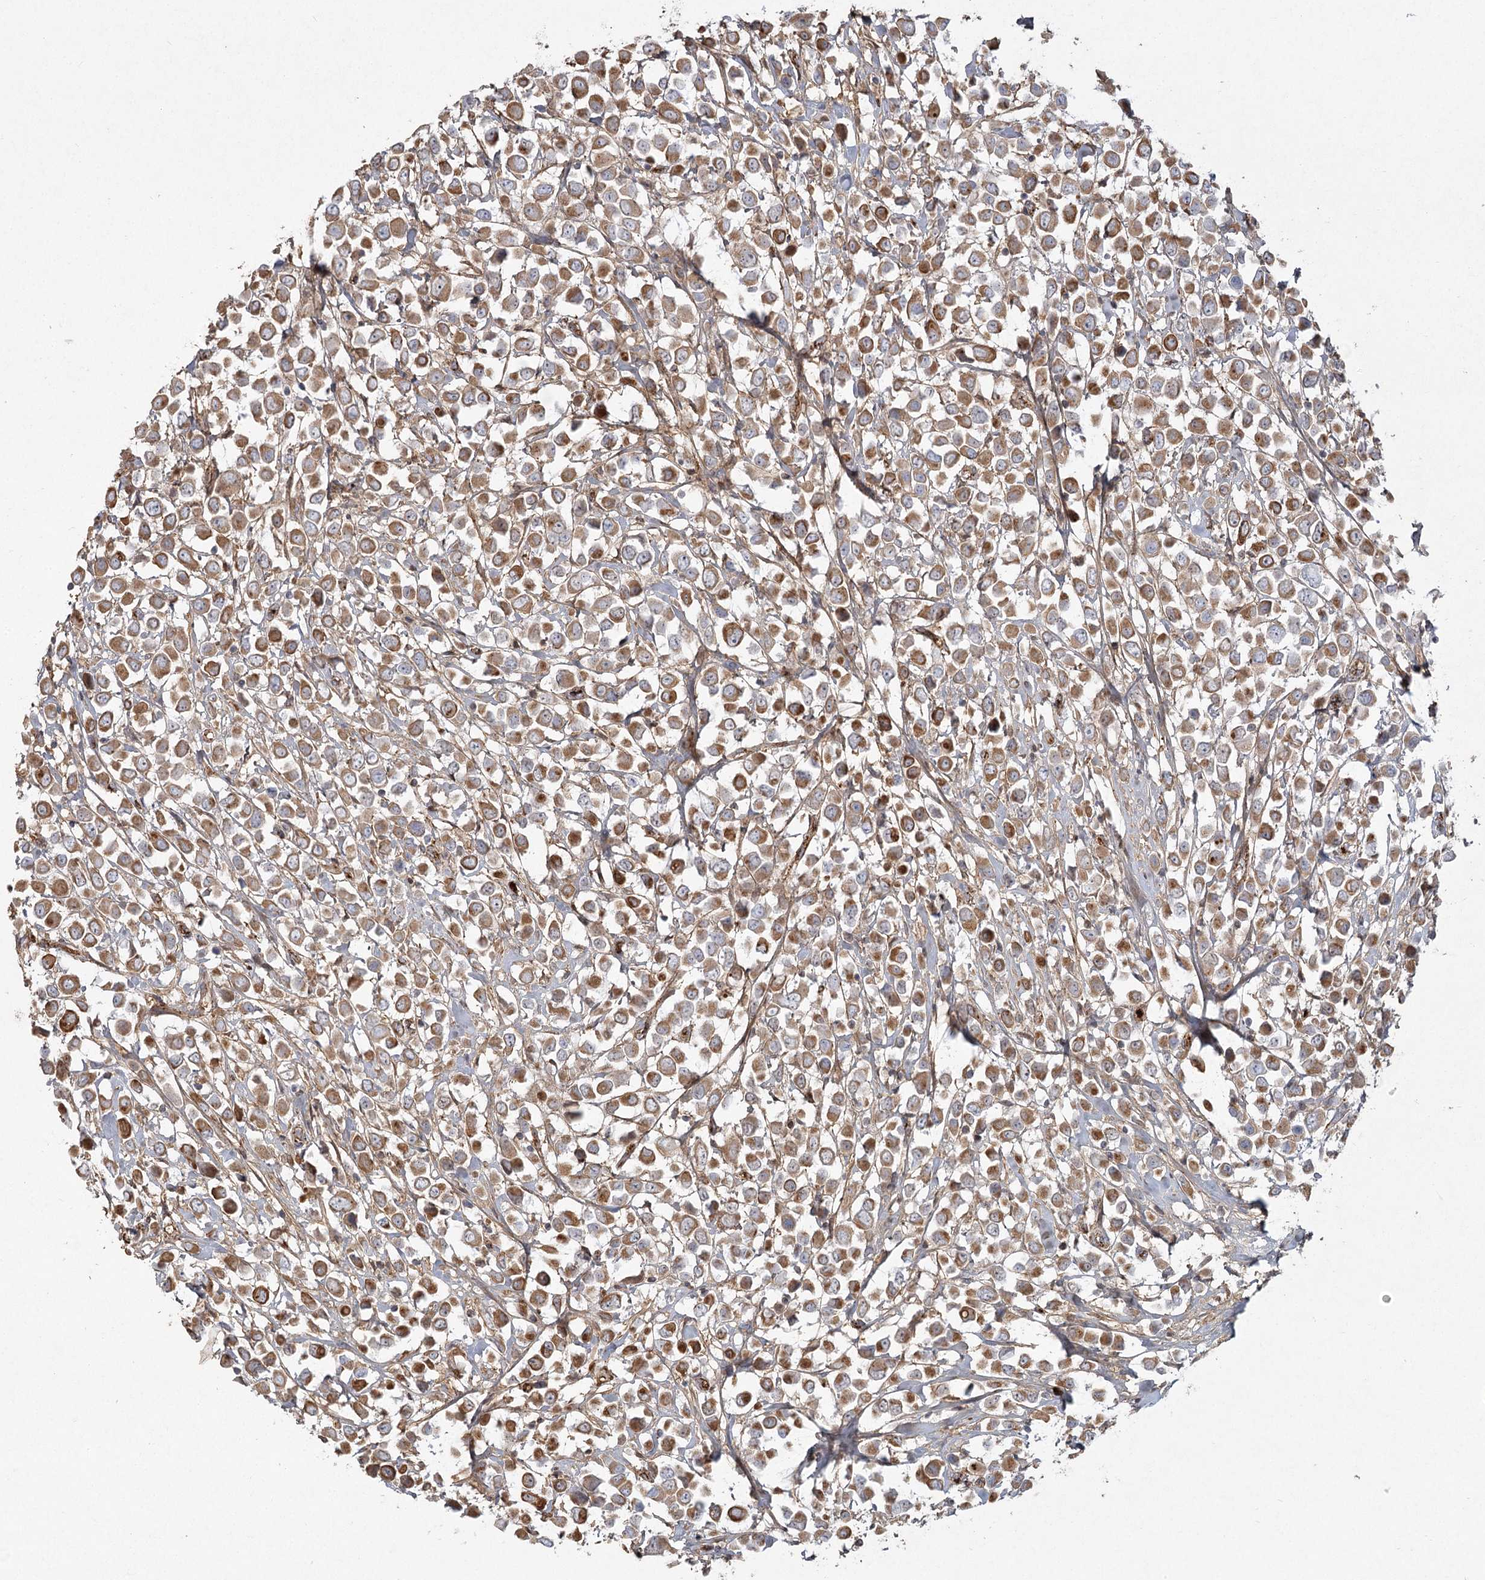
{"staining": {"intensity": "moderate", "quantity": ">75%", "location": "cytoplasmic/membranous"}, "tissue": "breast cancer", "cell_type": "Tumor cells", "image_type": "cancer", "snomed": [{"axis": "morphology", "description": "Duct carcinoma"}, {"axis": "topography", "description": "Breast"}], "caption": "A histopathology image showing moderate cytoplasmic/membranous positivity in about >75% of tumor cells in breast cancer (infiltrating ductal carcinoma), as visualized by brown immunohistochemical staining.", "gene": "KBTBD4", "patient": {"sex": "female", "age": 61}}